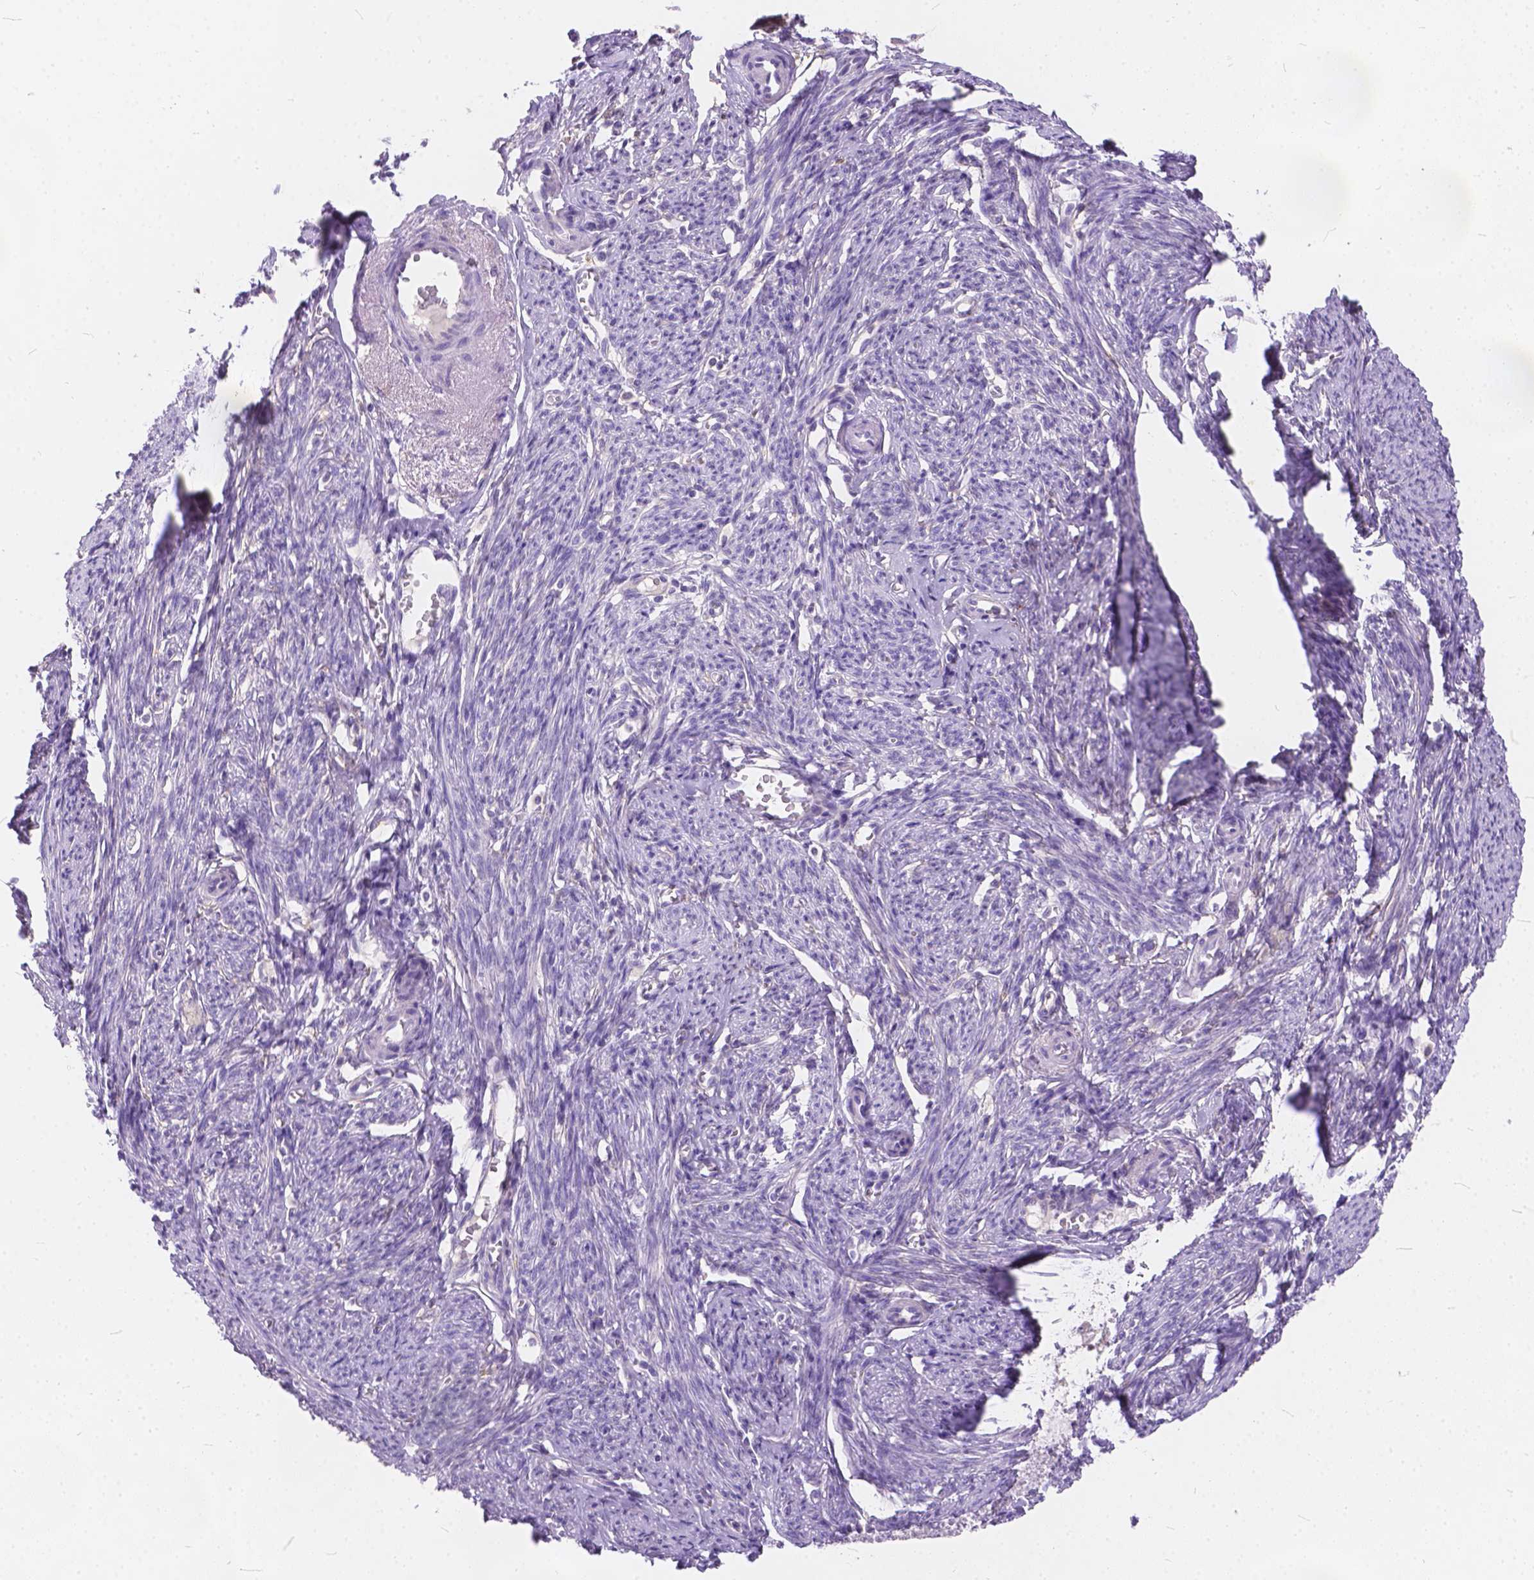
{"staining": {"intensity": "negative", "quantity": "none", "location": "none"}, "tissue": "endometrial cancer", "cell_type": "Tumor cells", "image_type": "cancer", "snomed": [{"axis": "morphology", "description": "Adenocarcinoma, NOS"}, {"axis": "topography", "description": "Endometrium"}], "caption": "Immunohistochemistry (IHC) of human adenocarcinoma (endometrial) demonstrates no expression in tumor cells. Brightfield microscopy of IHC stained with DAB (brown) and hematoxylin (blue), captured at high magnification.", "gene": "PEX11G", "patient": {"sex": "female", "age": 57}}